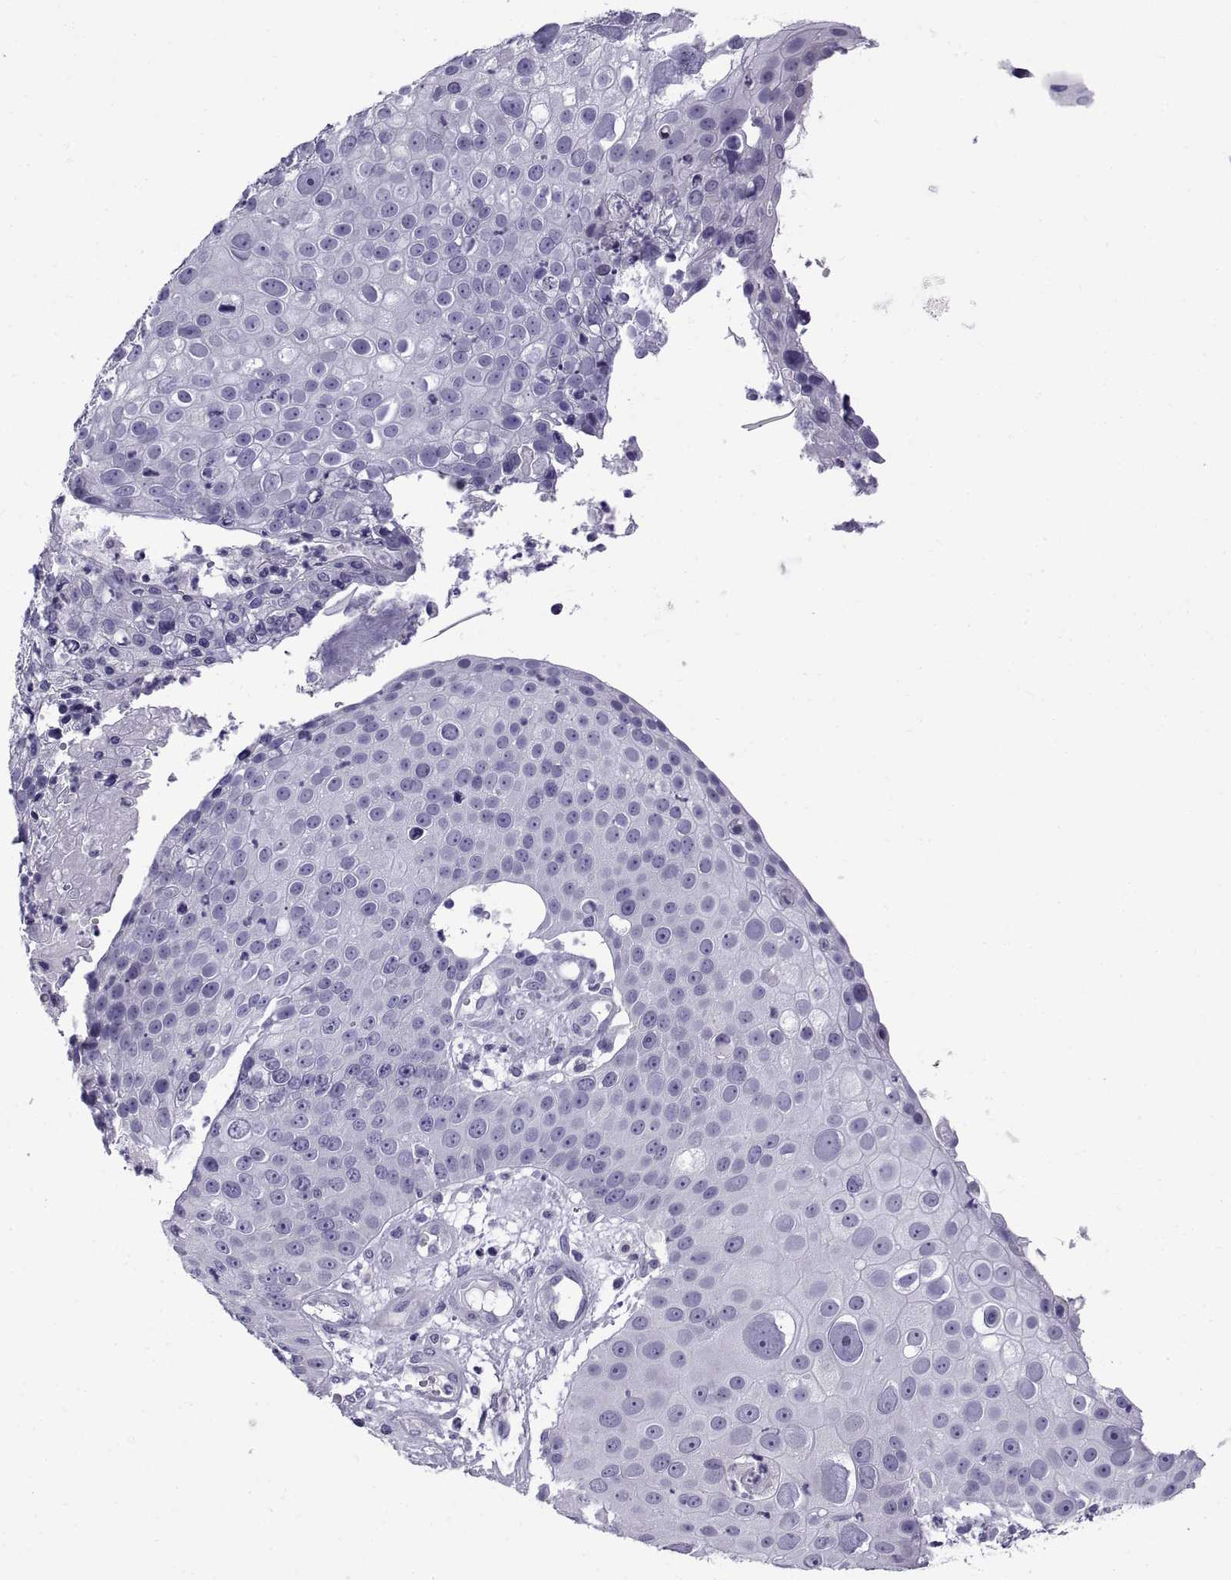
{"staining": {"intensity": "negative", "quantity": "none", "location": "none"}, "tissue": "skin cancer", "cell_type": "Tumor cells", "image_type": "cancer", "snomed": [{"axis": "morphology", "description": "Squamous cell carcinoma, NOS"}, {"axis": "topography", "description": "Skin"}], "caption": "This is an immunohistochemistry (IHC) image of skin cancer (squamous cell carcinoma). There is no staining in tumor cells.", "gene": "SPDYE1", "patient": {"sex": "male", "age": 71}}